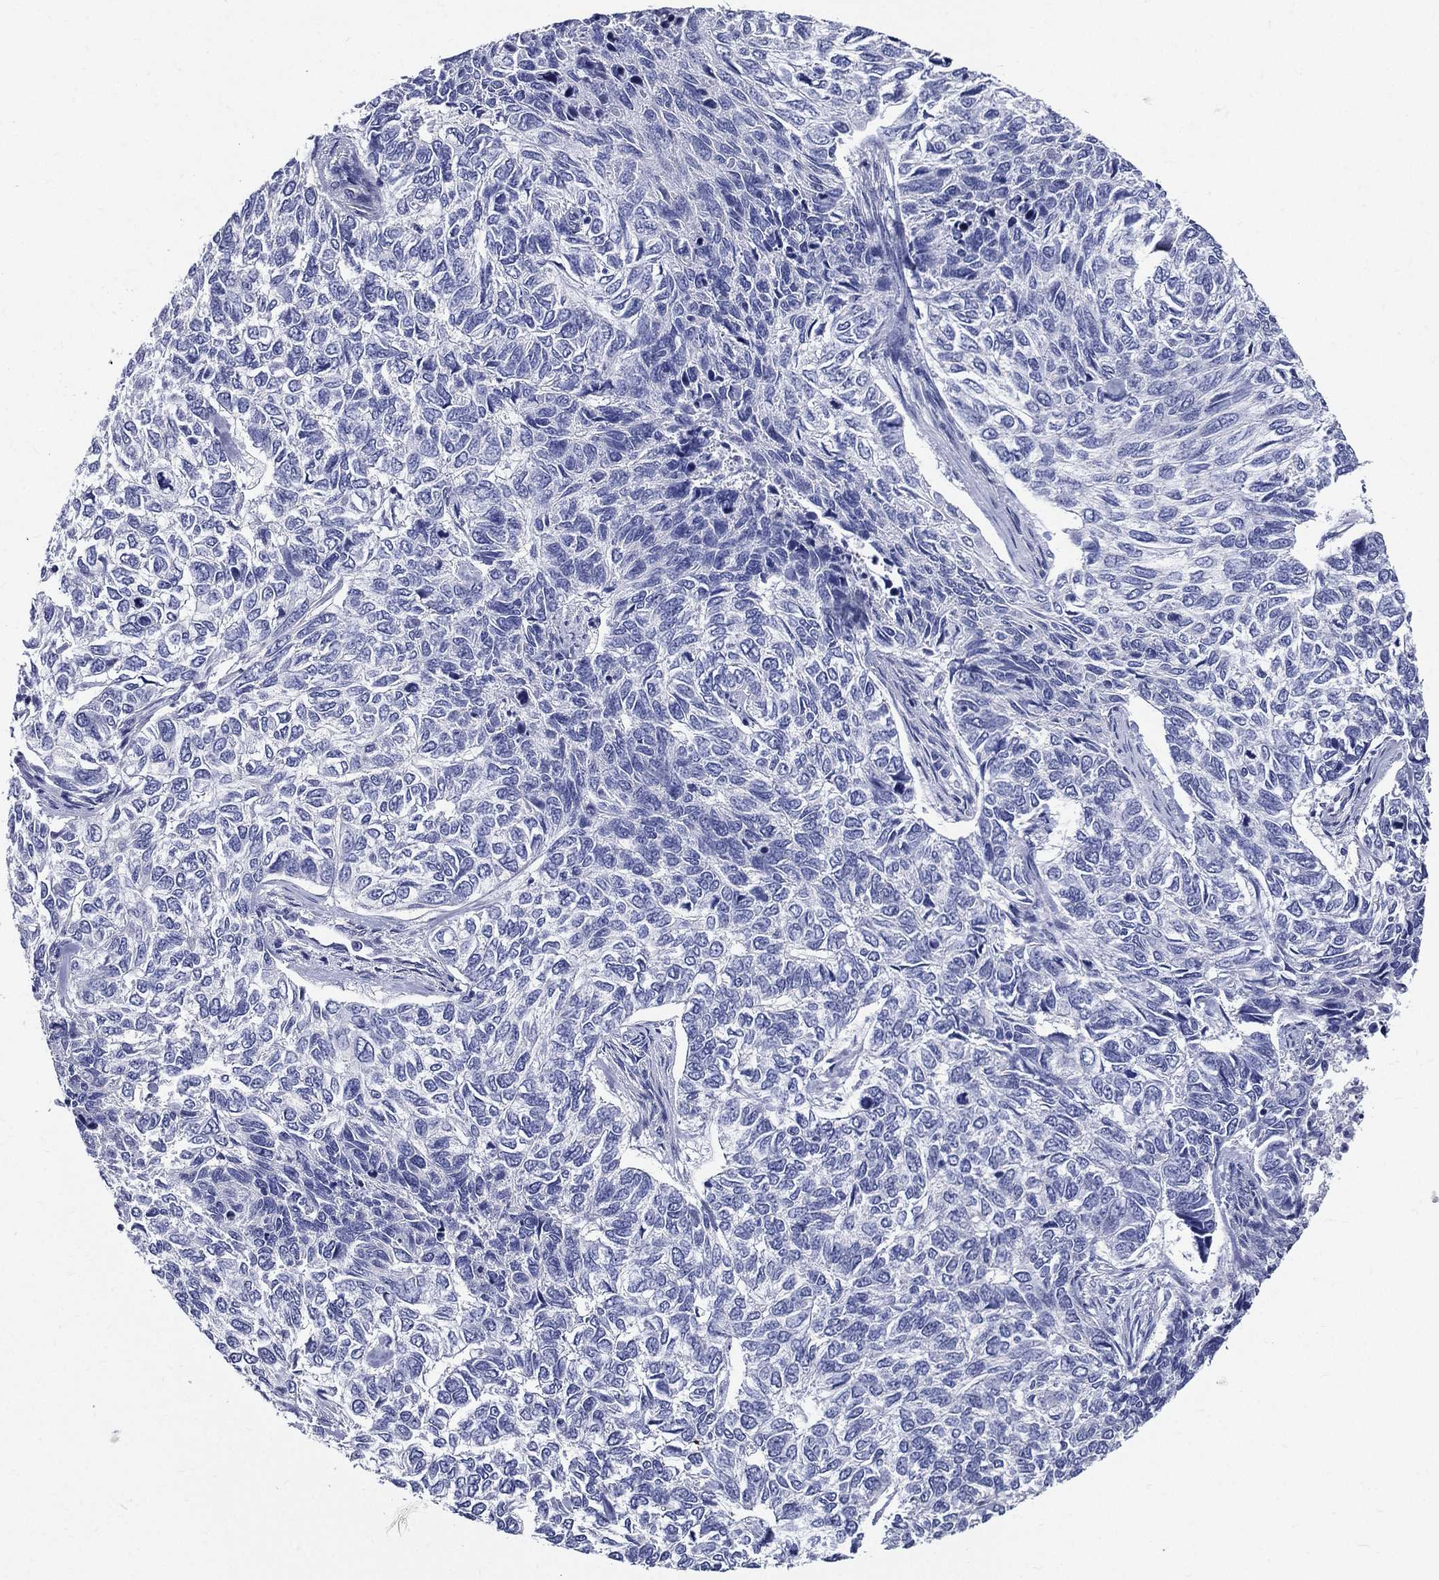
{"staining": {"intensity": "negative", "quantity": "none", "location": "none"}, "tissue": "skin cancer", "cell_type": "Tumor cells", "image_type": "cancer", "snomed": [{"axis": "morphology", "description": "Basal cell carcinoma"}, {"axis": "topography", "description": "Skin"}], "caption": "An image of skin basal cell carcinoma stained for a protein displays no brown staining in tumor cells.", "gene": "DPYS", "patient": {"sex": "female", "age": 65}}